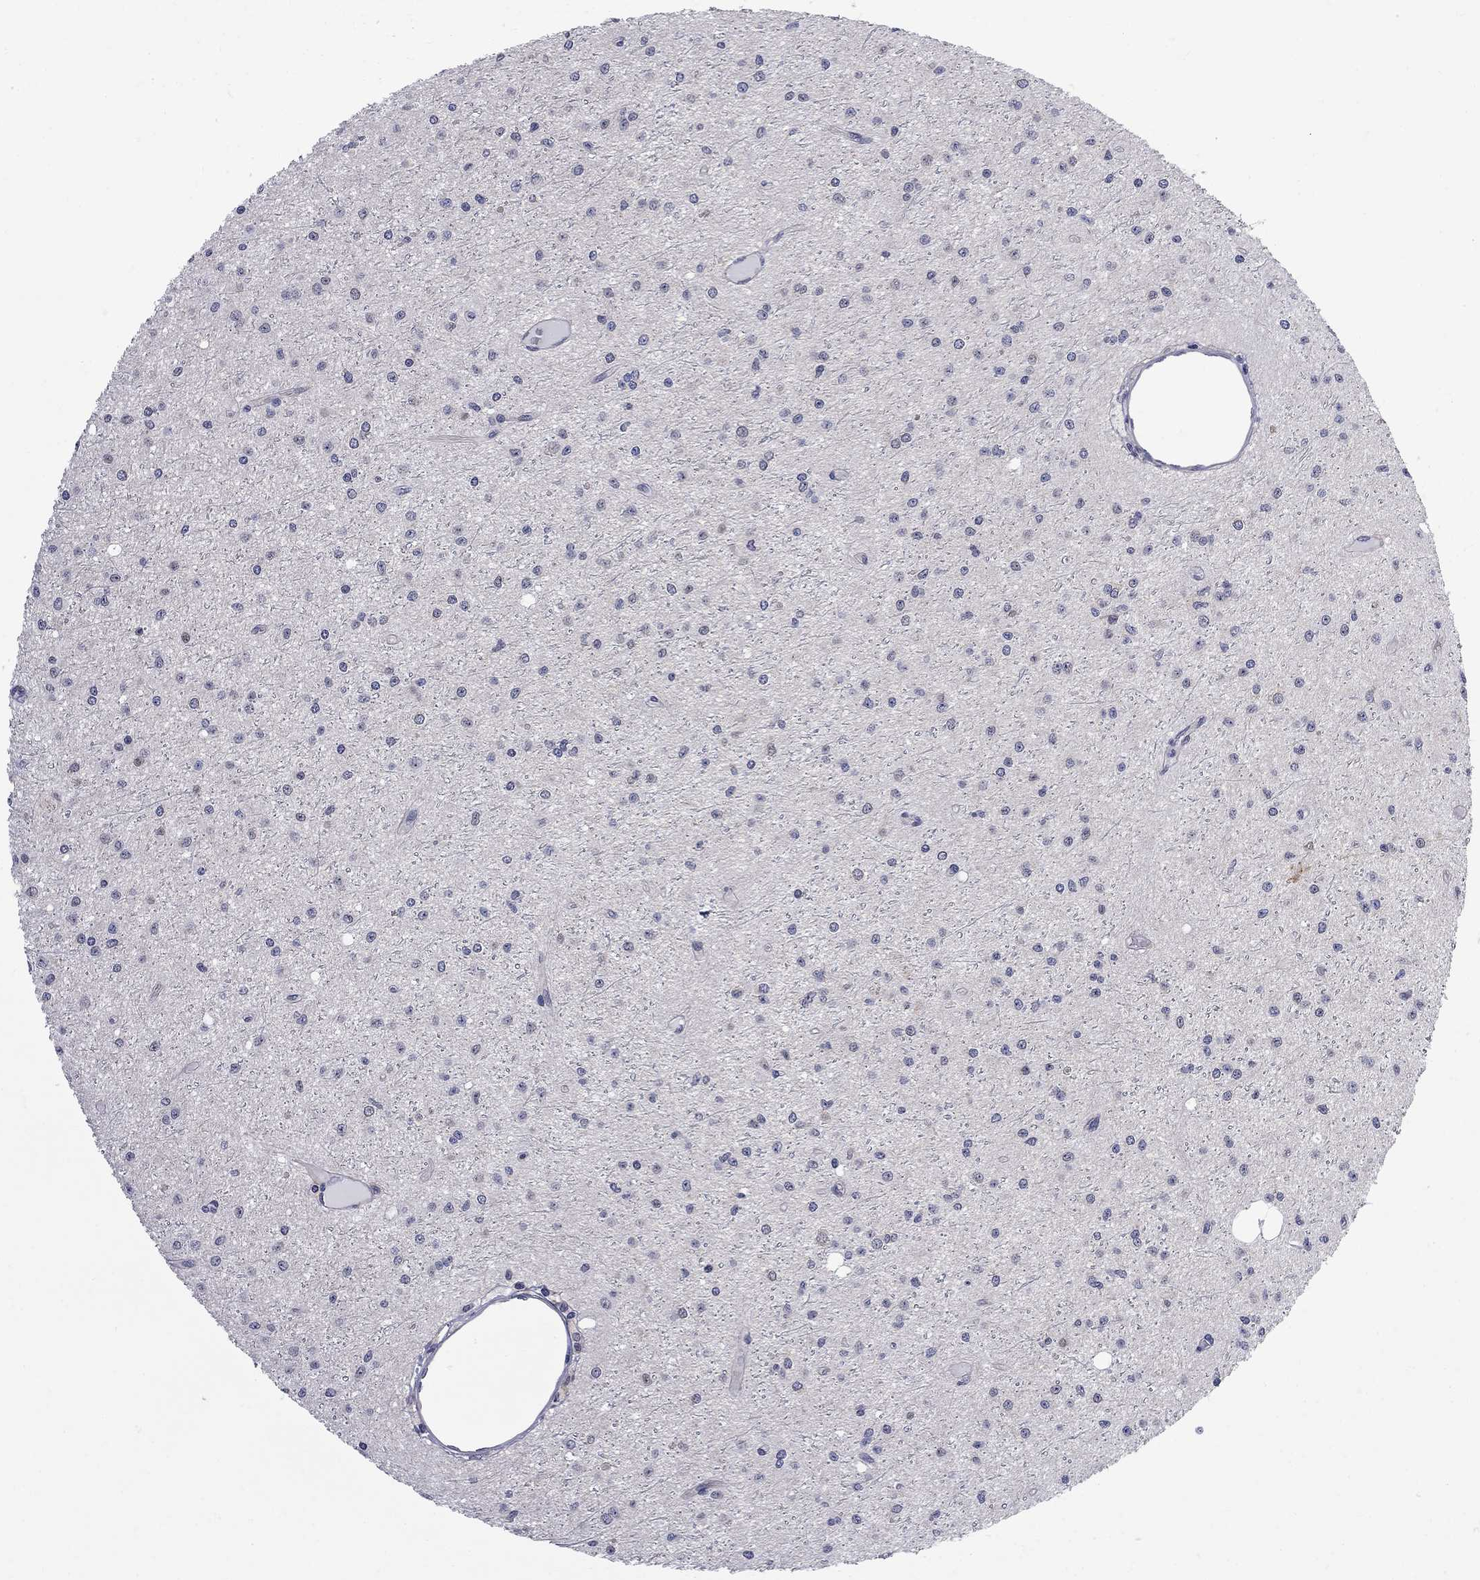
{"staining": {"intensity": "negative", "quantity": "none", "location": "none"}, "tissue": "glioma", "cell_type": "Tumor cells", "image_type": "cancer", "snomed": [{"axis": "morphology", "description": "Glioma, malignant, Low grade"}, {"axis": "topography", "description": "Brain"}], "caption": "A high-resolution photomicrograph shows immunohistochemistry staining of glioma, which displays no significant positivity in tumor cells. The staining was performed using DAB to visualize the protein expression in brown, while the nuclei were stained in blue with hematoxylin (Magnification: 20x).", "gene": "GALNT8", "patient": {"sex": "male", "age": 27}}